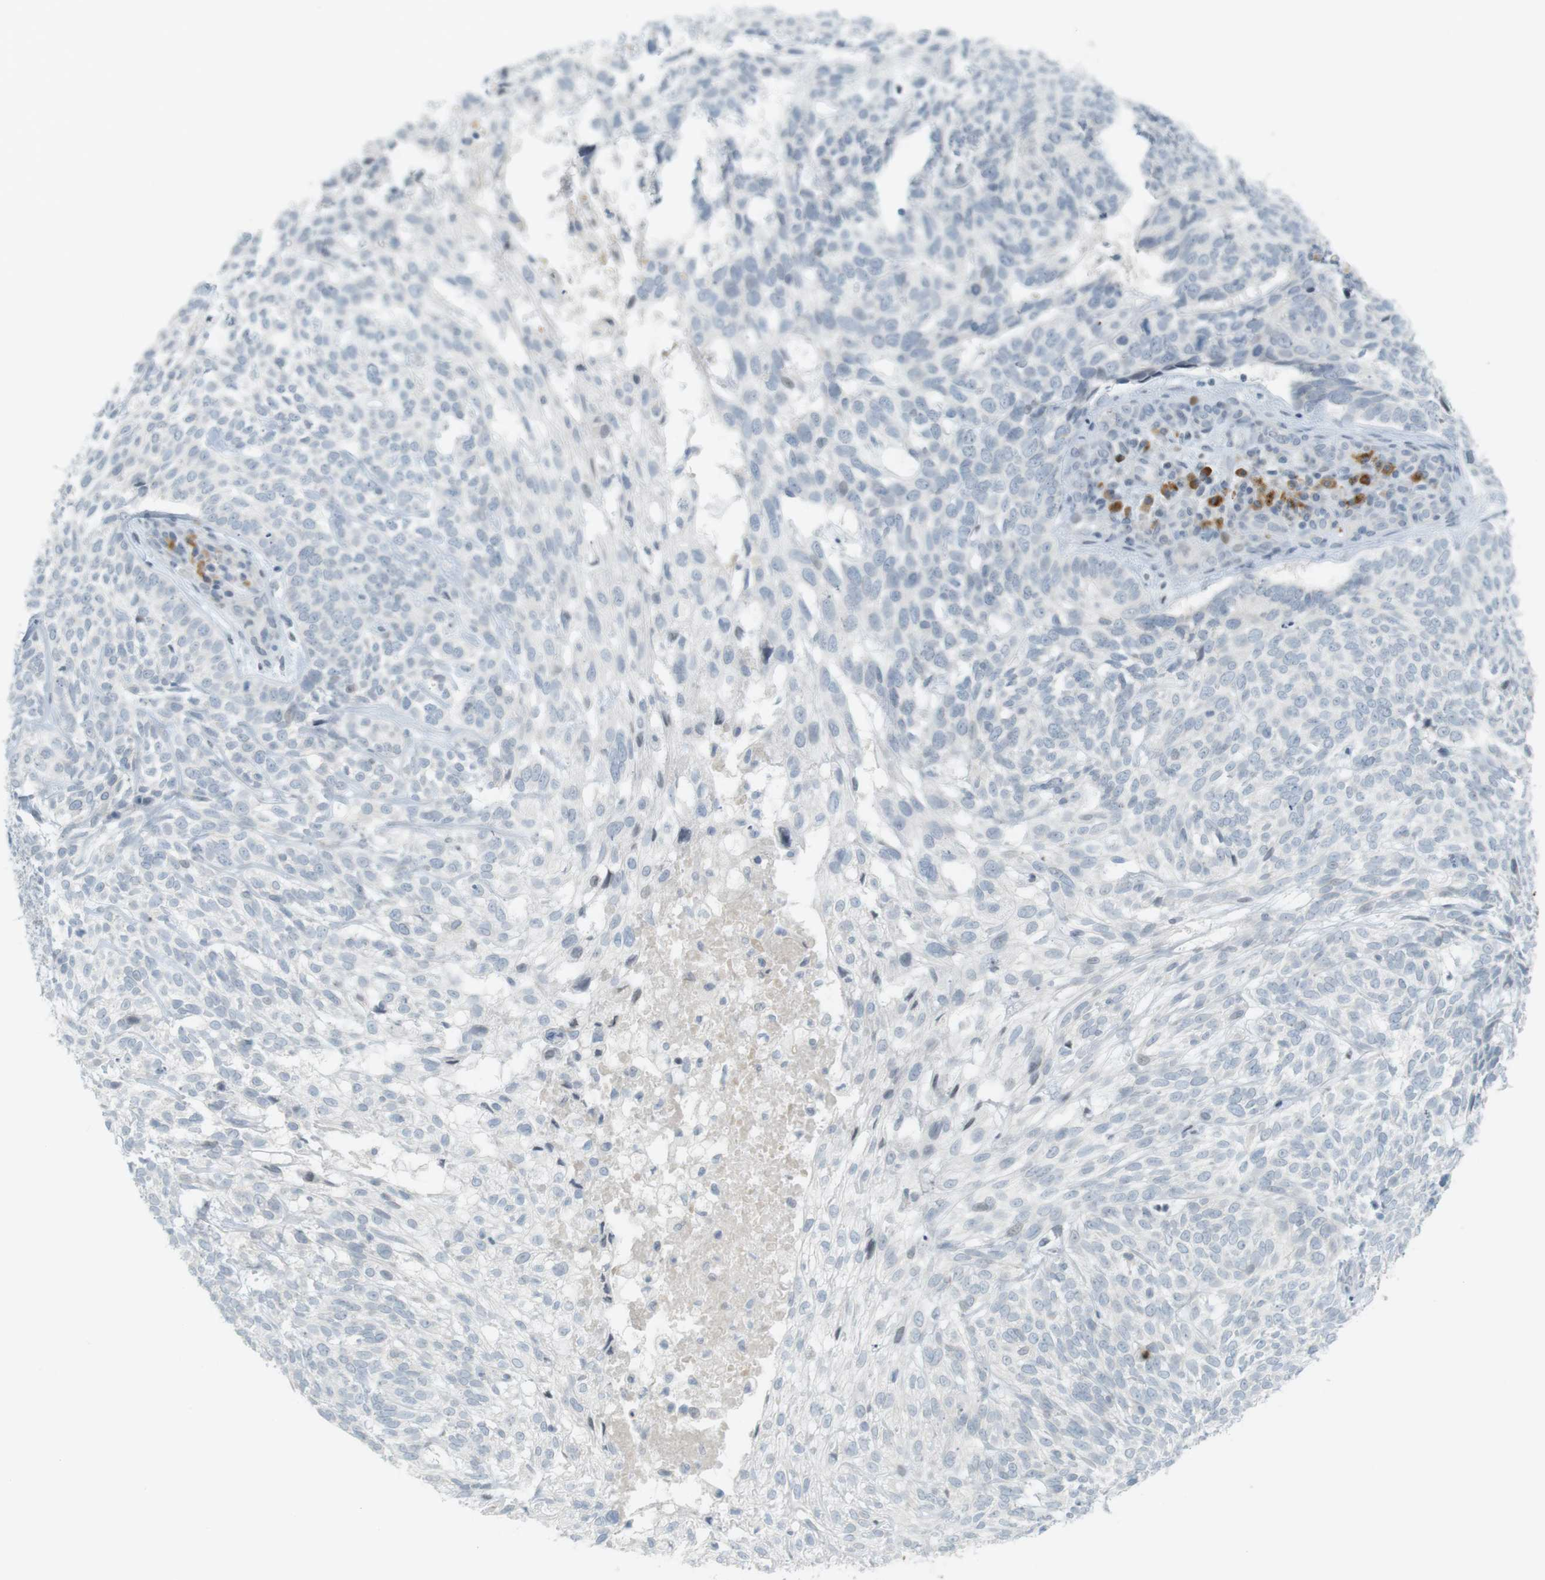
{"staining": {"intensity": "negative", "quantity": "none", "location": "none"}, "tissue": "skin cancer", "cell_type": "Tumor cells", "image_type": "cancer", "snomed": [{"axis": "morphology", "description": "Basal cell carcinoma"}, {"axis": "topography", "description": "Skin"}], "caption": "Immunohistochemical staining of skin cancer (basal cell carcinoma) demonstrates no significant expression in tumor cells.", "gene": "DMC1", "patient": {"sex": "male", "age": 72}}